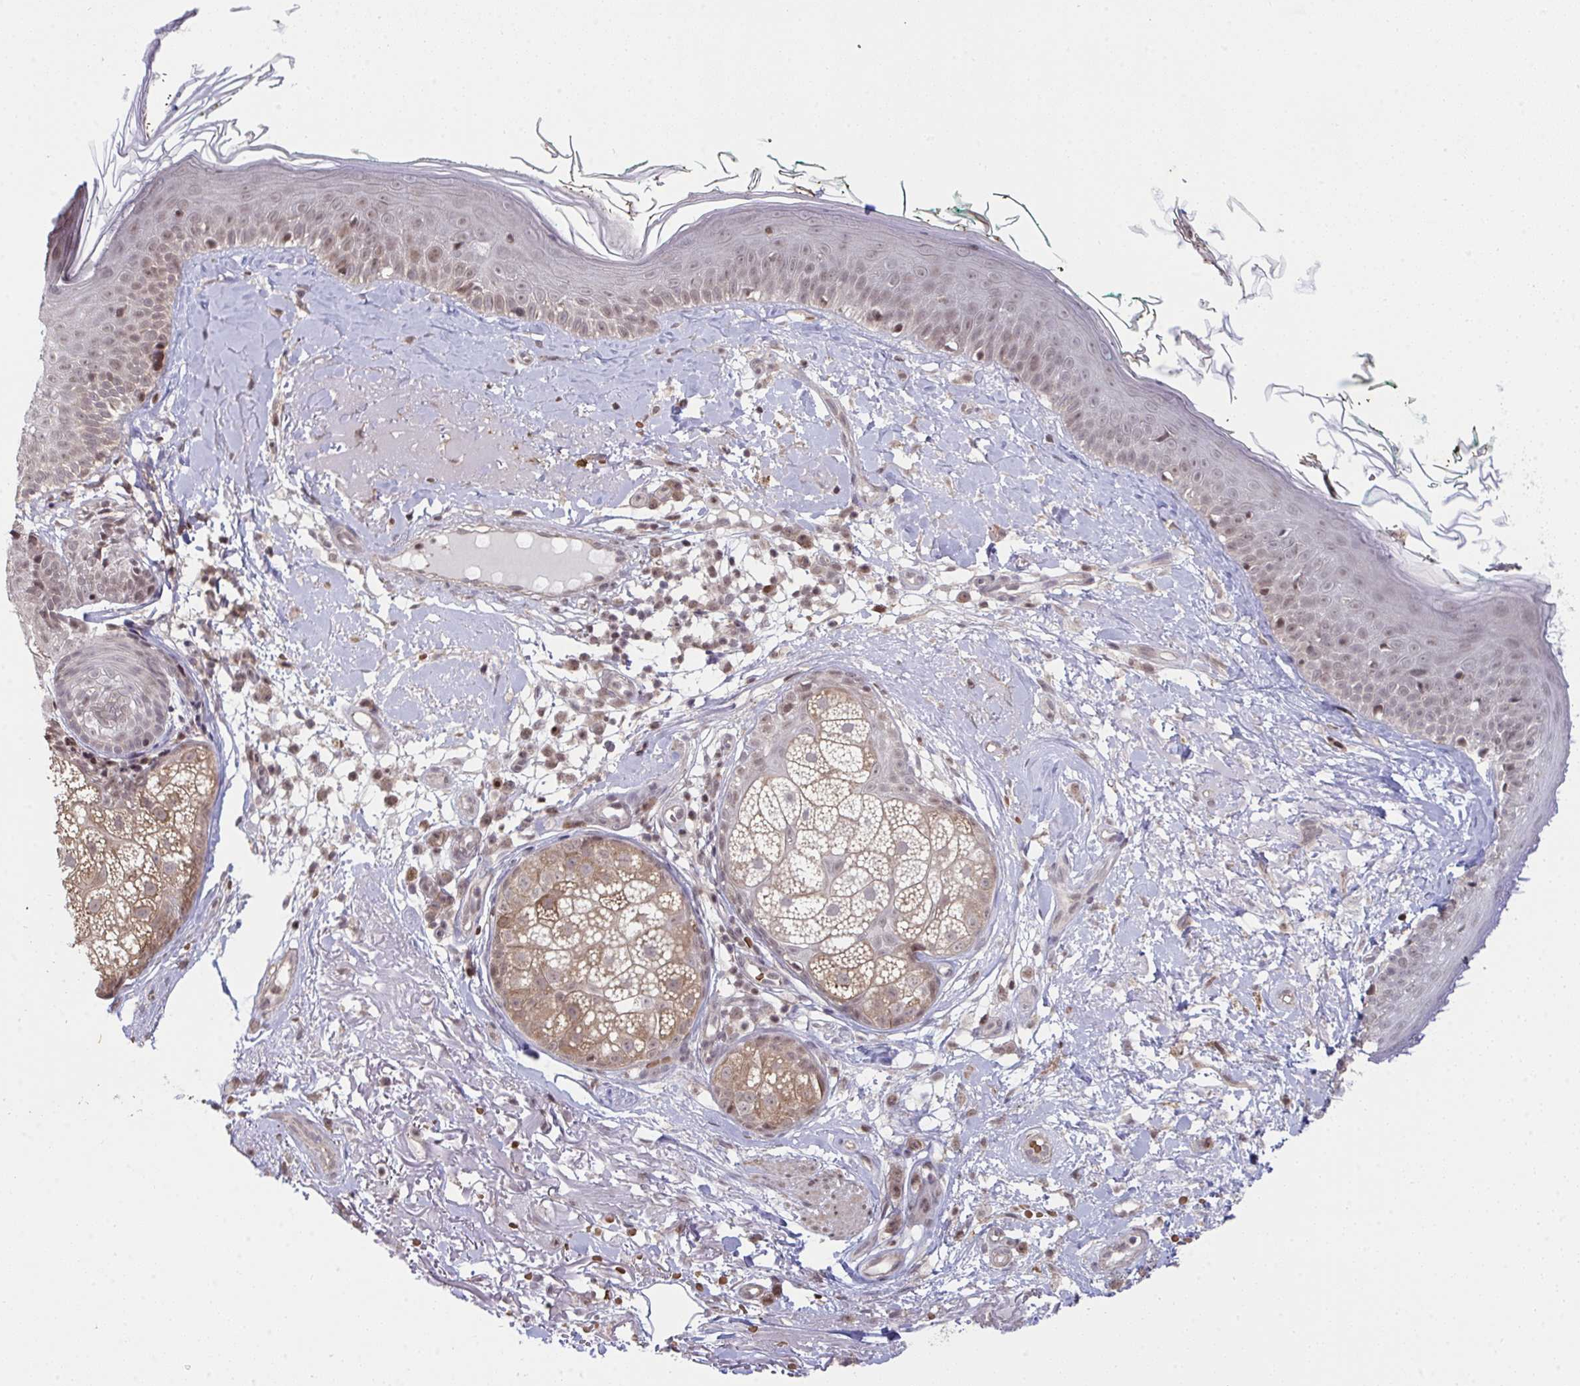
{"staining": {"intensity": "weak", "quantity": "<25%", "location": "nuclear"}, "tissue": "skin", "cell_type": "Fibroblasts", "image_type": "normal", "snomed": [{"axis": "morphology", "description": "Normal tissue, NOS"}, {"axis": "topography", "description": "Skin"}], "caption": "This image is of unremarkable skin stained with IHC to label a protein in brown with the nuclei are counter-stained blue. There is no positivity in fibroblasts. Nuclei are stained in blue.", "gene": "SAP30", "patient": {"sex": "male", "age": 73}}